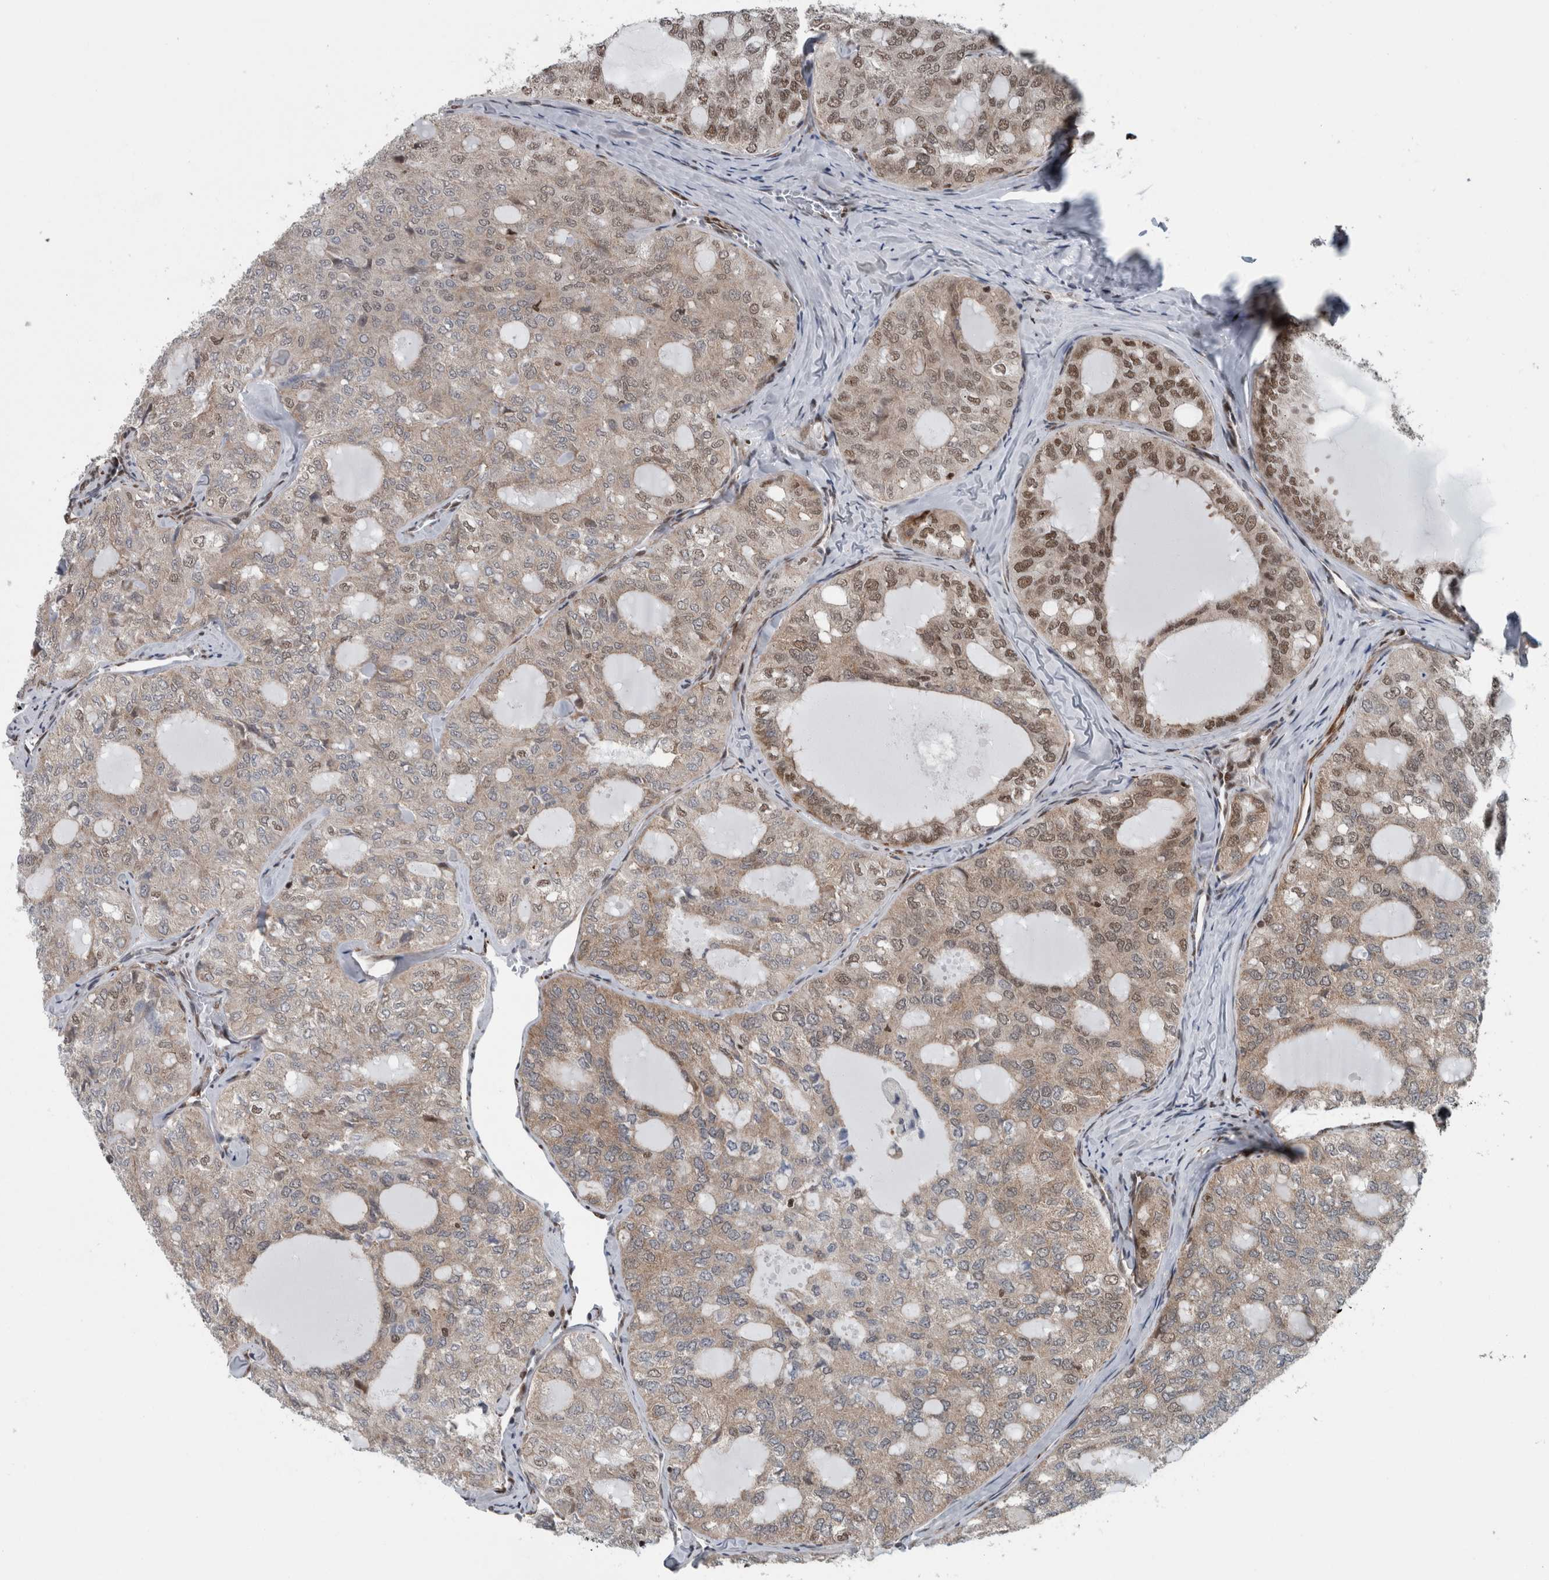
{"staining": {"intensity": "moderate", "quantity": "<25%", "location": "nuclear"}, "tissue": "thyroid cancer", "cell_type": "Tumor cells", "image_type": "cancer", "snomed": [{"axis": "morphology", "description": "Follicular adenoma carcinoma, NOS"}, {"axis": "topography", "description": "Thyroid gland"}], "caption": "Thyroid cancer (follicular adenoma carcinoma) was stained to show a protein in brown. There is low levels of moderate nuclear positivity in approximately <25% of tumor cells.", "gene": "DNMT3A", "patient": {"sex": "male", "age": 75}}